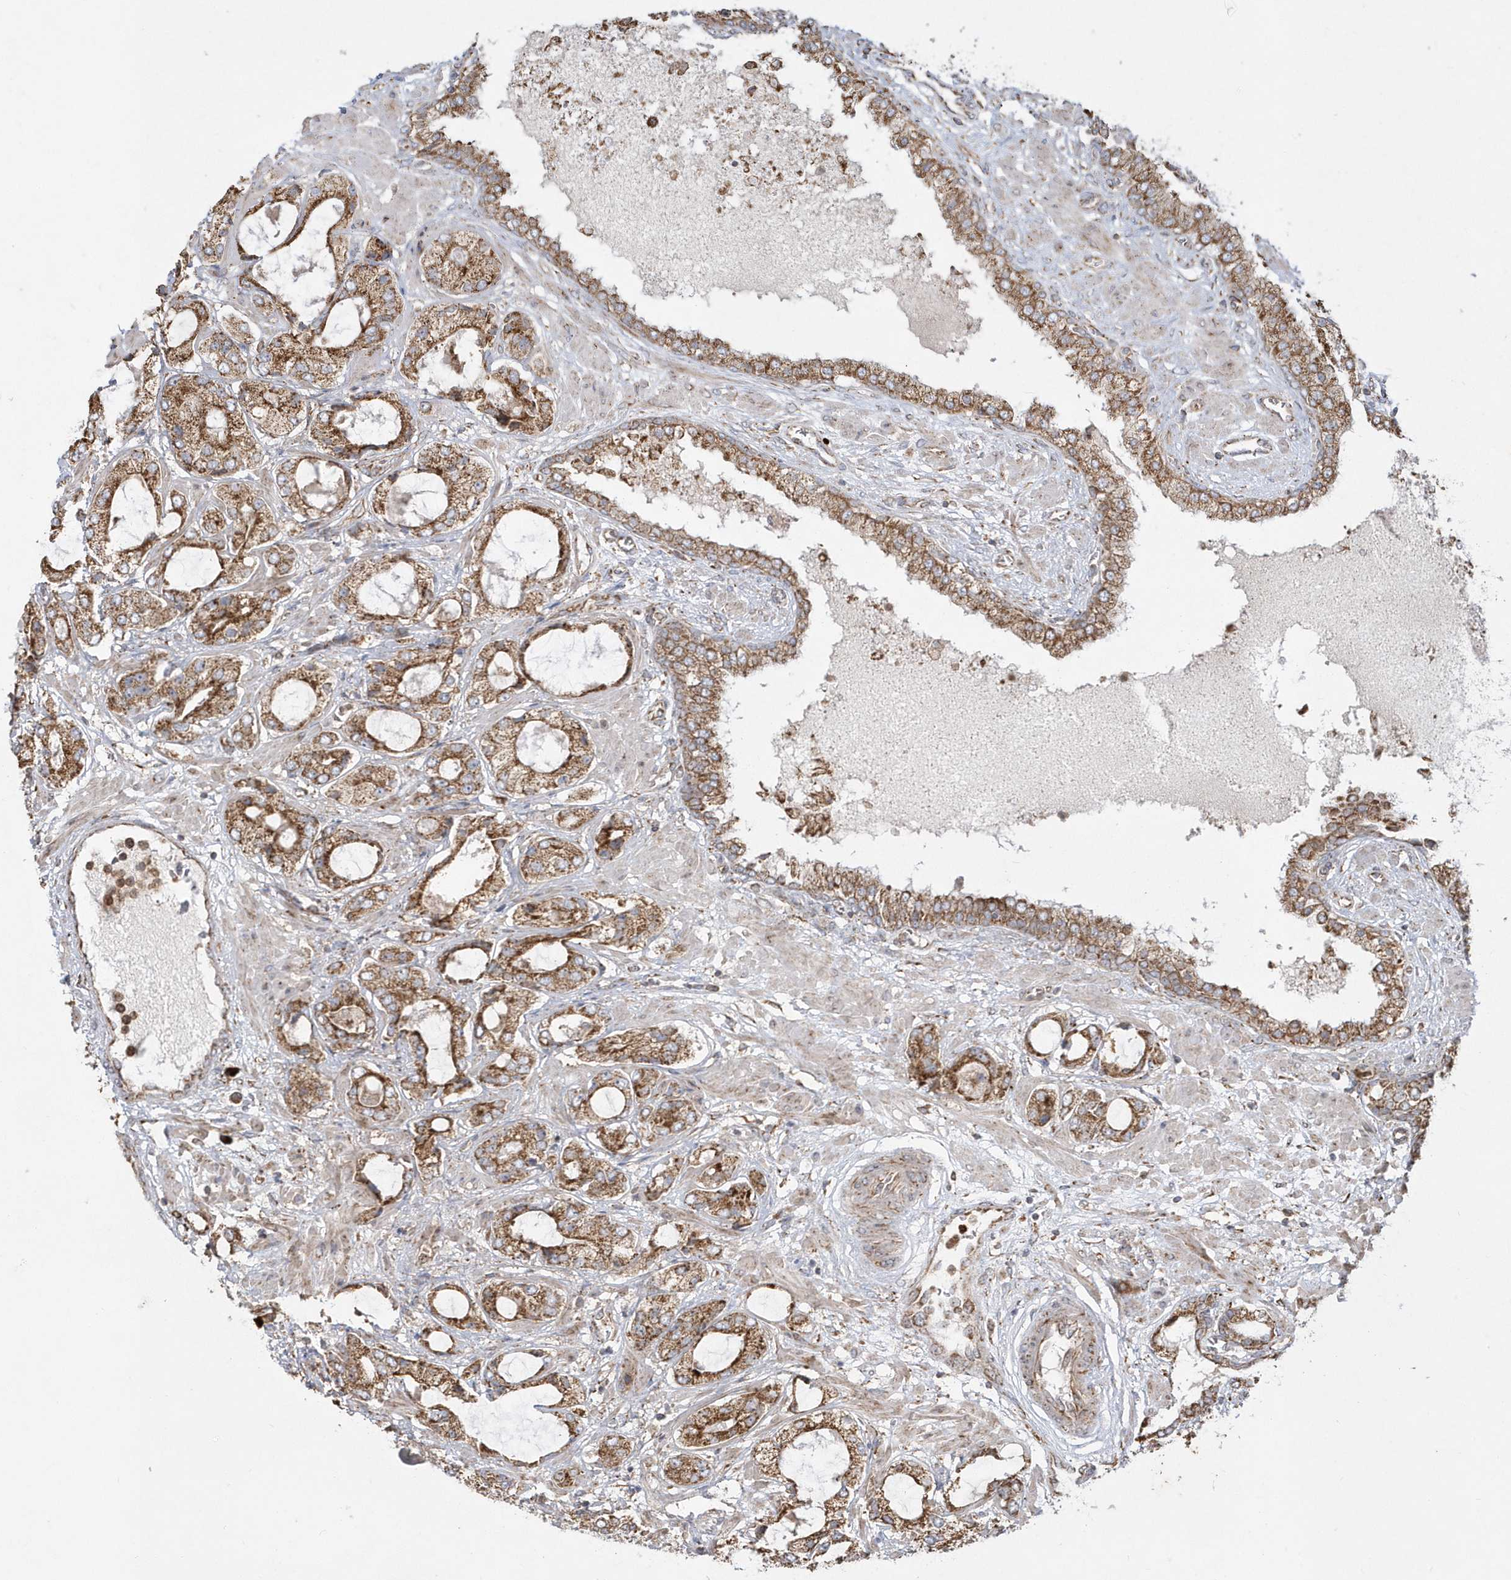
{"staining": {"intensity": "moderate", "quantity": ">75%", "location": "cytoplasmic/membranous"}, "tissue": "prostate cancer", "cell_type": "Tumor cells", "image_type": "cancer", "snomed": [{"axis": "morphology", "description": "Adenocarcinoma, High grade"}, {"axis": "topography", "description": "Prostate"}], "caption": "Moderate cytoplasmic/membranous protein positivity is identified in approximately >75% of tumor cells in adenocarcinoma (high-grade) (prostate).", "gene": "SH3BP2", "patient": {"sex": "male", "age": 59}}